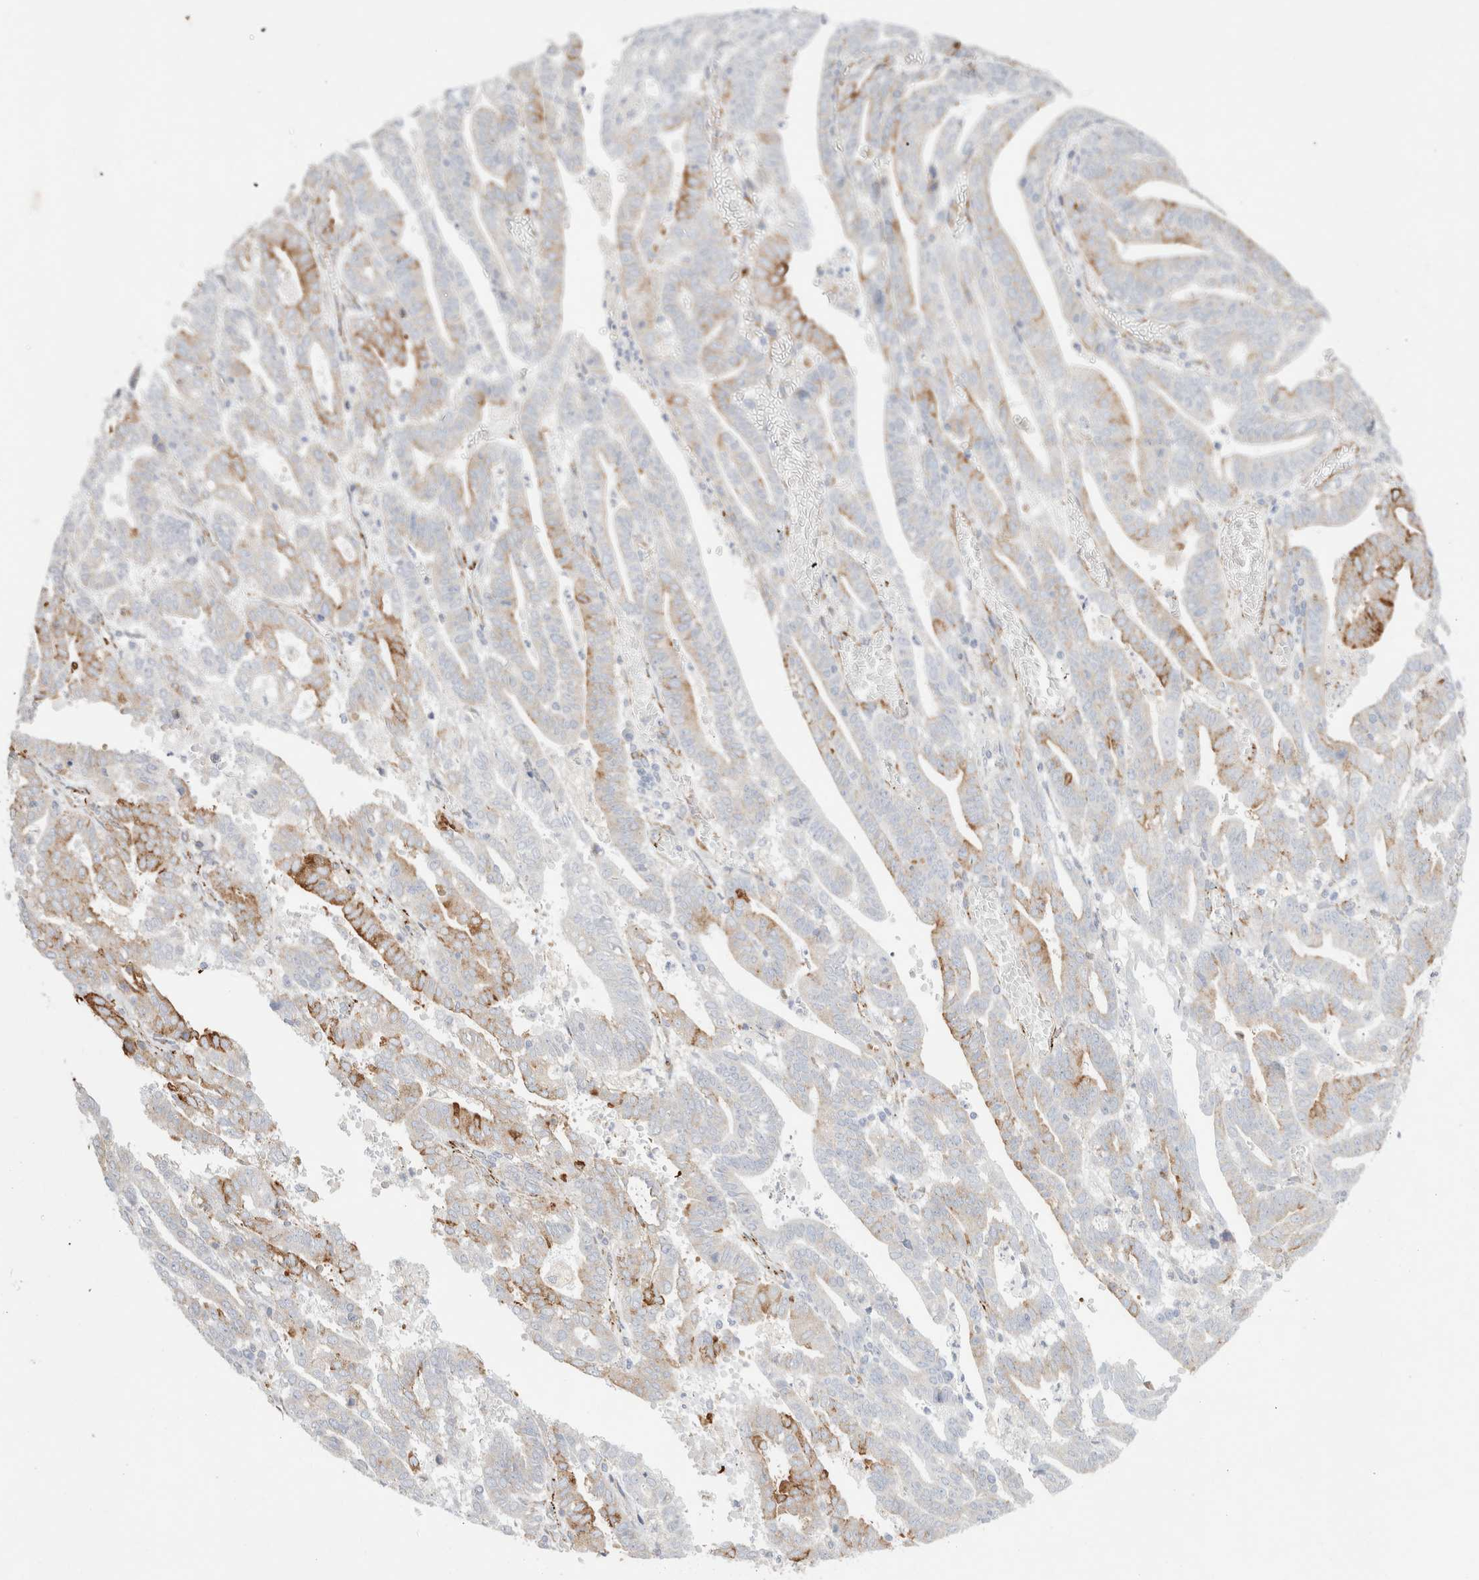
{"staining": {"intensity": "moderate", "quantity": "<25%", "location": "cytoplasmic/membranous"}, "tissue": "endometrial cancer", "cell_type": "Tumor cells", "image_type": "cancer", "snomed": [{"axis": "morphology", "description": "Adenocarcinoma, NOS"}, {"axis": "topography", "description": "Uterus"}], "caption": "This is an image of immunohistochemistry (IHC) staining of endometrial adenocarcinoma, which shows moderate staining in the cytoplasmic/membranous of tumor cells.", "gene": "CNPY4", "patient": {"sex": "female", "age": 83}}